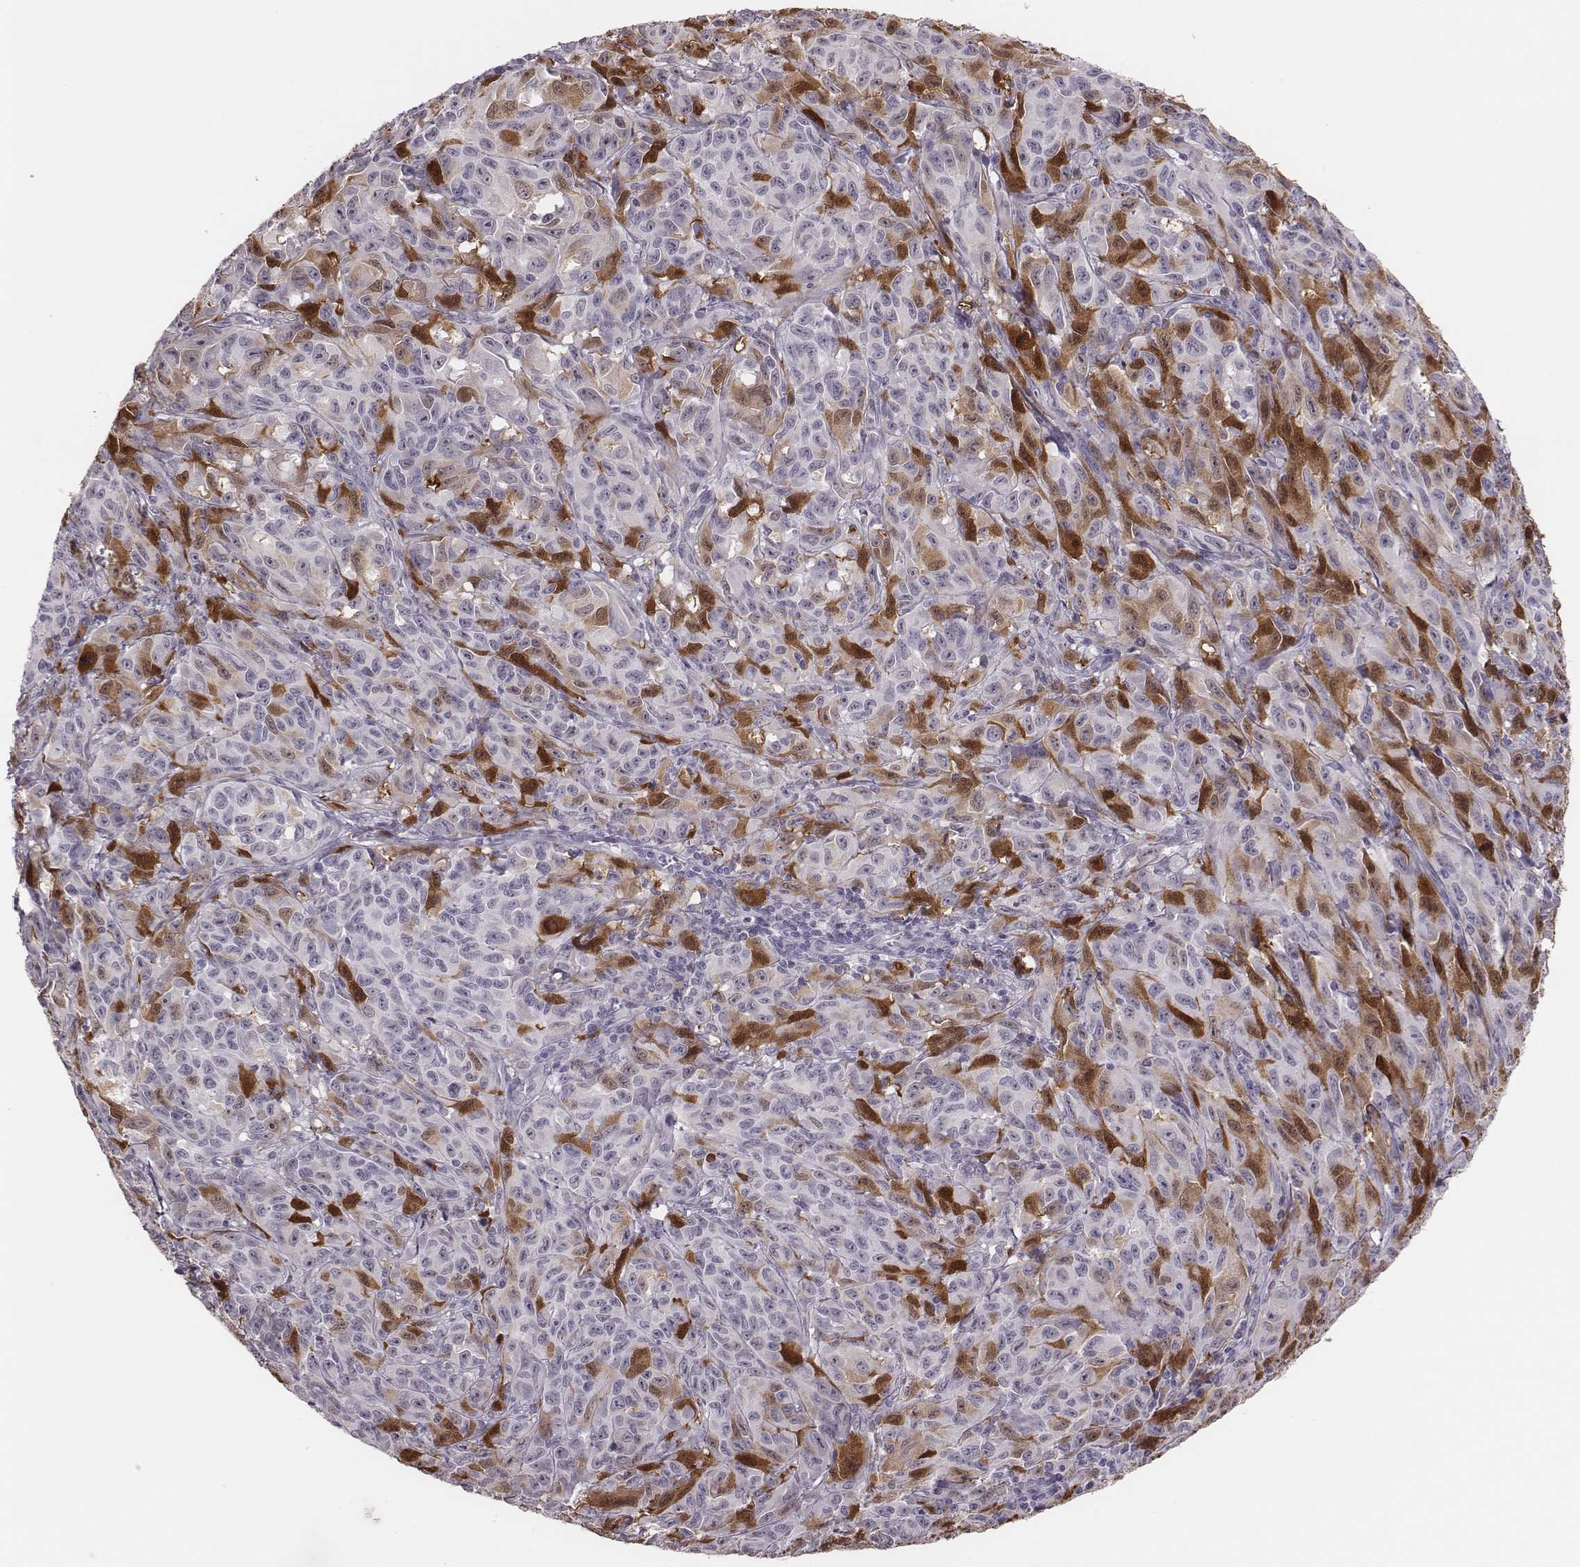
{"staining": {"intensity": "strong", "quantity": "<25%", "location": "cytoplasmic/membranous,nuclear"}, "tissue": "melanoma", "cell_type": "Tumor cells", "image_type": "cancer", "snomed": [{"axis": "morphology", "description": "Malignant melanoma, NOS"}, {"axis": "topography", "description": "Vulva, labia, clitoris and Bartholin´s gland, NO"}], "caption": "Strong cytoplasmic/membranous and nuclear staining is identified in about <25% of tumor cells in malignant melanoma.", "gene": "PBK", "patient": {"sex": "female", "age": 75}}